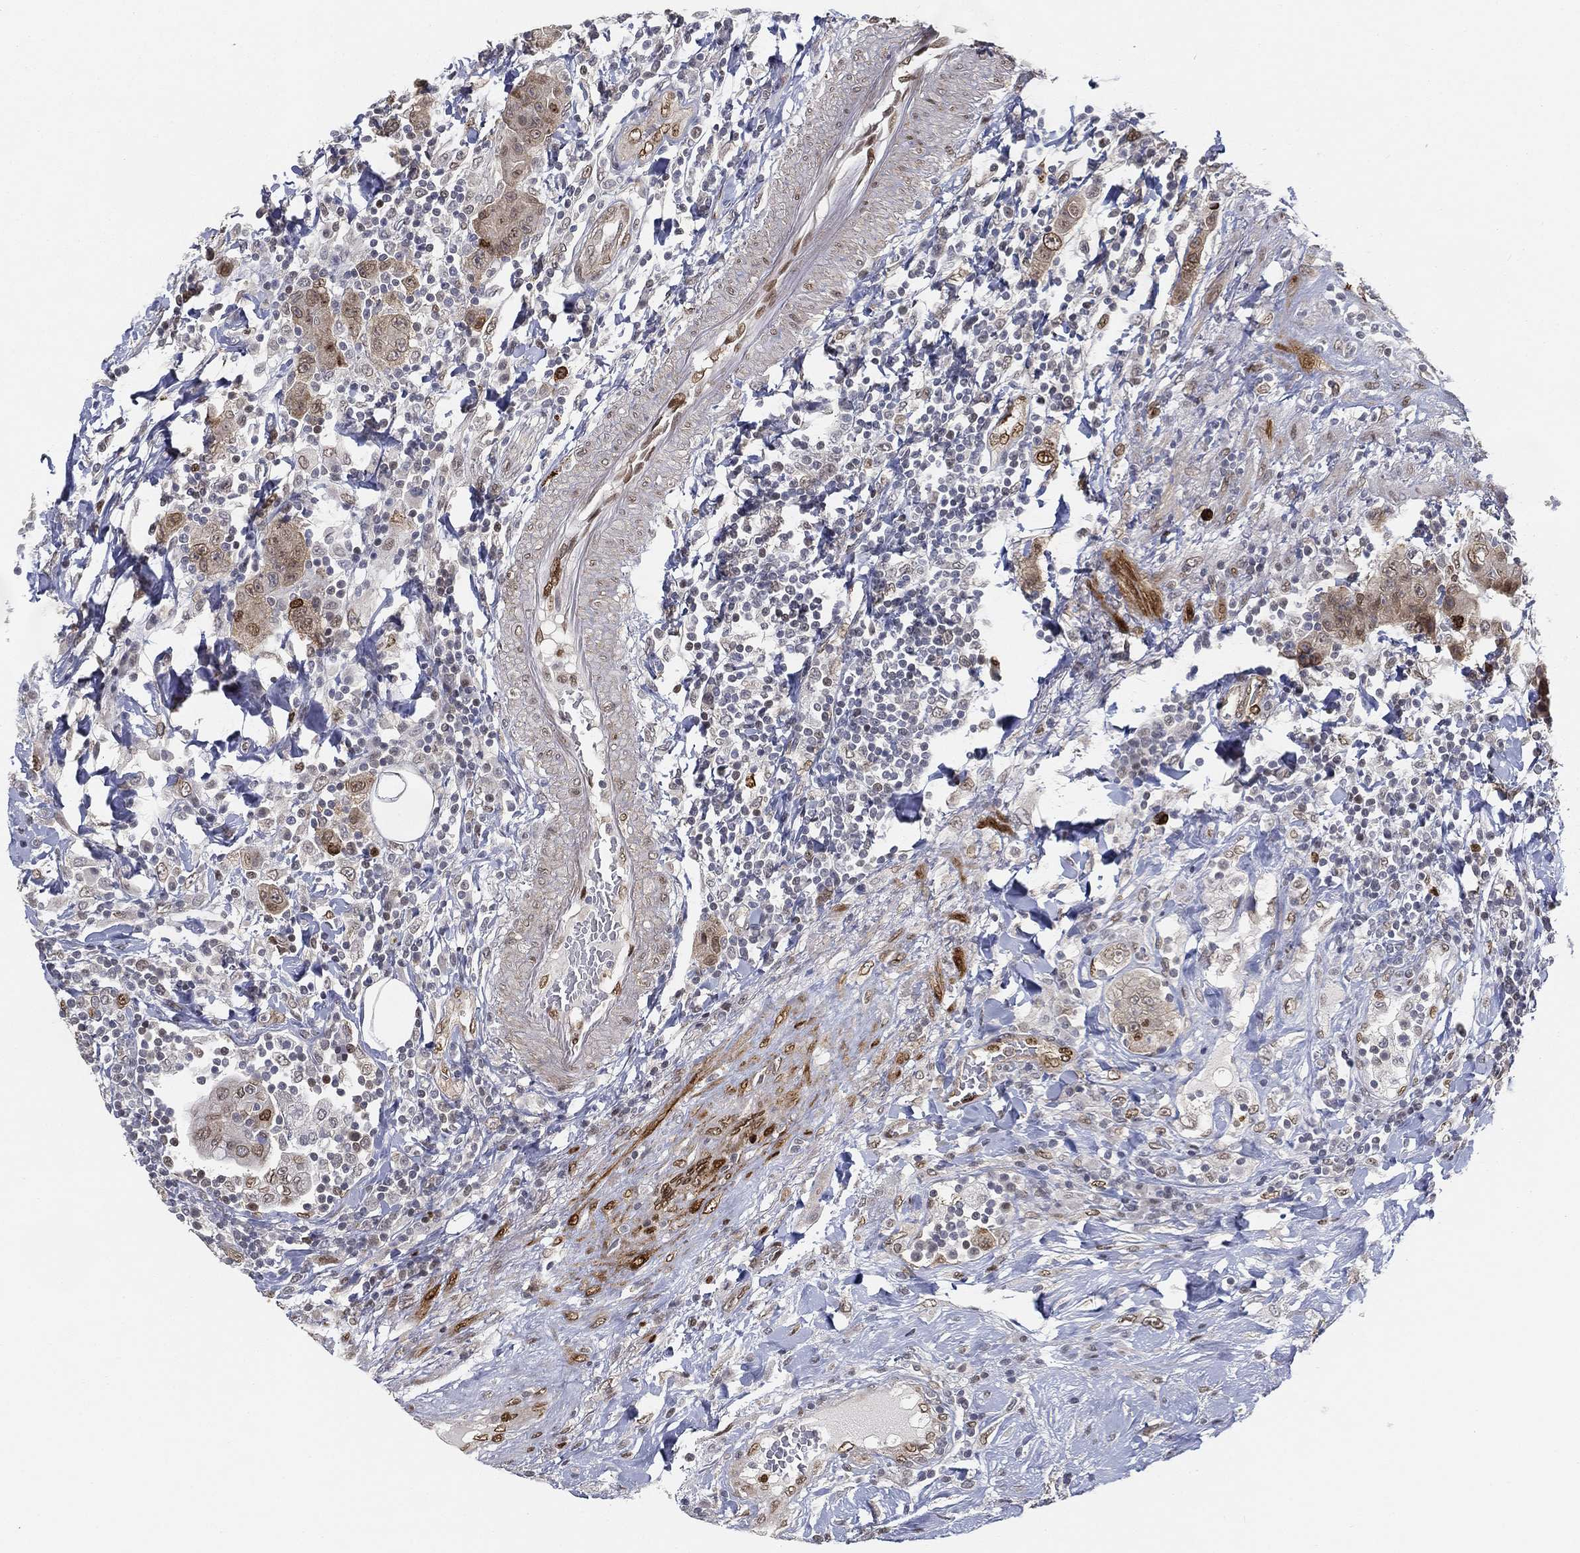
{"staining": {"intensity": "strong", "quantity": "25%-75%", "location": "nuclear"}, "tissue": "colorectal cancer", "cell_type": "Tumor cells", "image_type": "cancer", "snomed": [{"axis": "morphology", "description": "Adenocarcinoma, NOS"}, {"axis": "topography", "description": "Colon"}], "caption": "Immunohistochemistry micrograph of neoplastic tissue: human colorectal cancer (adenocarcinoma) stained using immunohistochemistry (IHC) displays high levels of strong protein expression localized specifically in the nuclear of tumor cells, appearing as a nuclear brown color.", "gene": "LMNB1", "patient": {"sex": "female", "age": 48}}